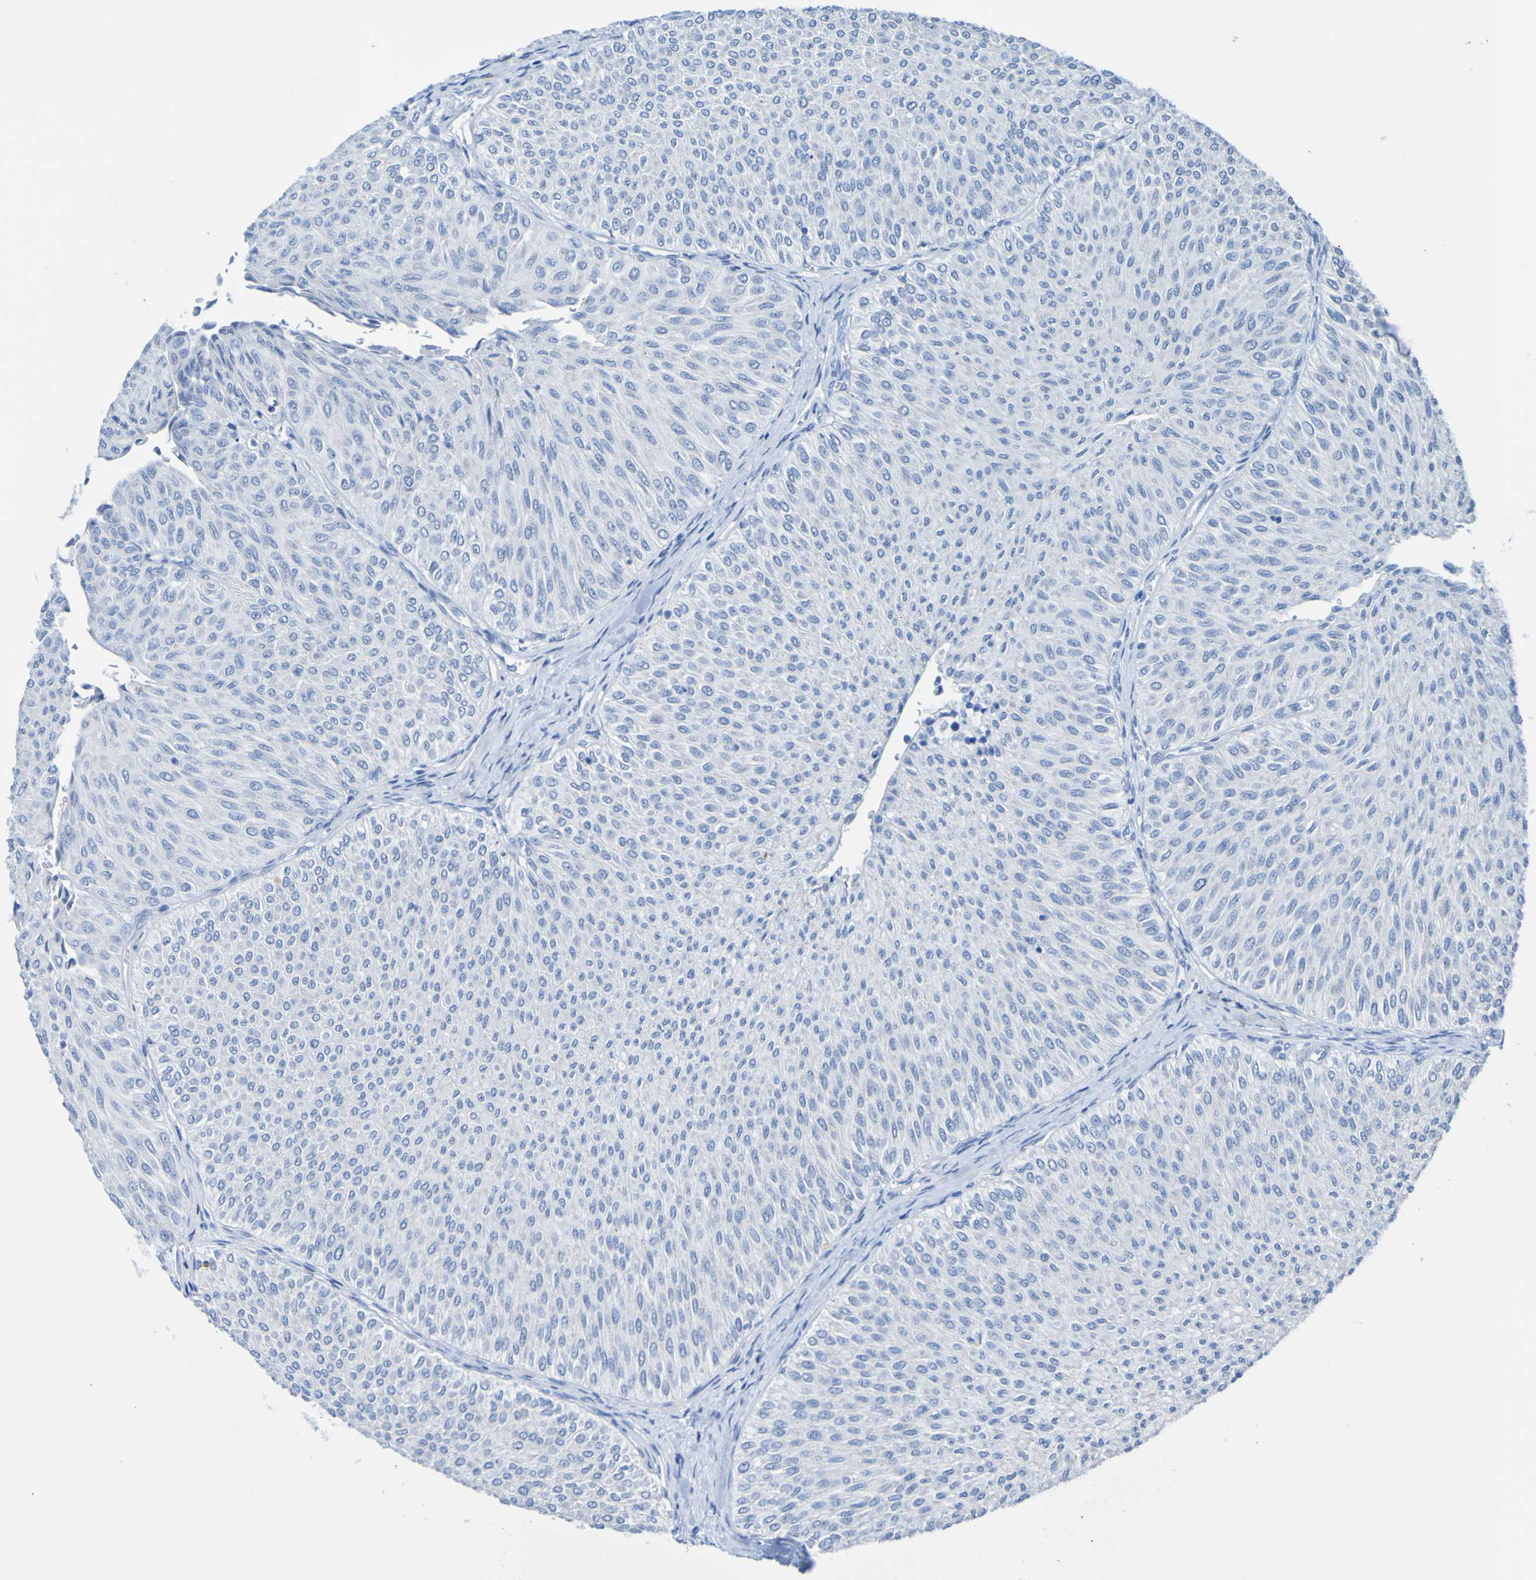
{"staining": {"intensity": "negative", "quantity": "none", "location": "none"}, "tissue": "urothelial cancer", "cell_type": "Tumor cells", "image_type": "cancer", "snomed": [{"axis": "morphology", "description": "Urothelial carcinoma, Low grade"}, {"axis": "topography", "description": "Urinary bladder"}], "caption": "A photomicrograph of human urothelial carcinoma (low-grade) is negative for staining in tumor cells.", "gene": "ACMSD", "patient": {"sex": "male", "age": 78}}